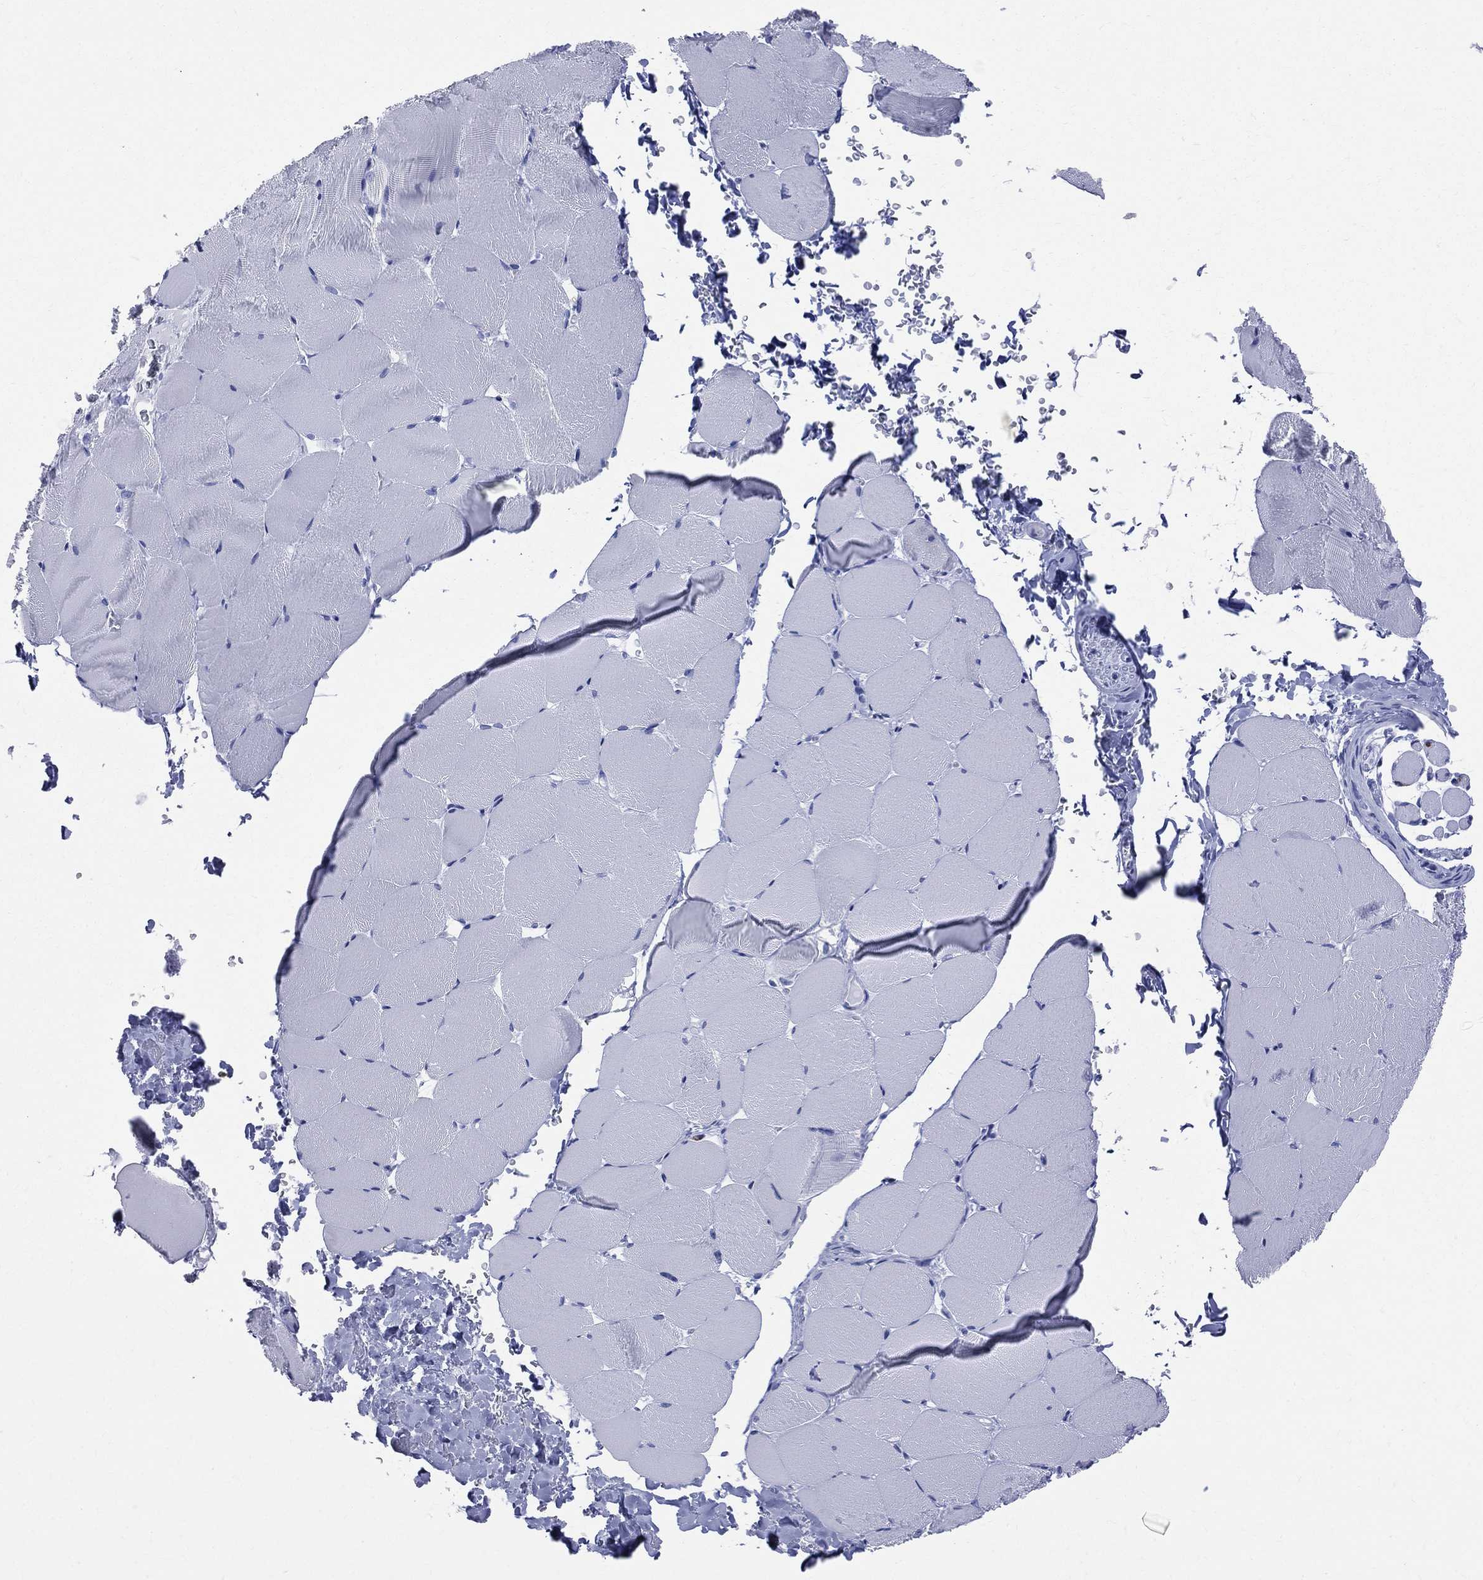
{"staining": {"intensity": "negative", "quantity": "none", "location": "none"}, "tissue": "skeletal muscle", "cell_type": "Myocytes", "image_type": "normal", "snomed": [{"axis": "morphology", "description": "Normal tissue, NOS"}, {"axis": "topography", "description": "Skeletal muscle"}], "caption": "The IHC photomicrograph has no significant expression in myocytes of skeletal muscle. (DAB (3,3'-diaminobenzidine) IHC visualized using brightfield microscopy, high magnification).", "gene": "SYP", "patient": {"sex": "female", "age": 37}}